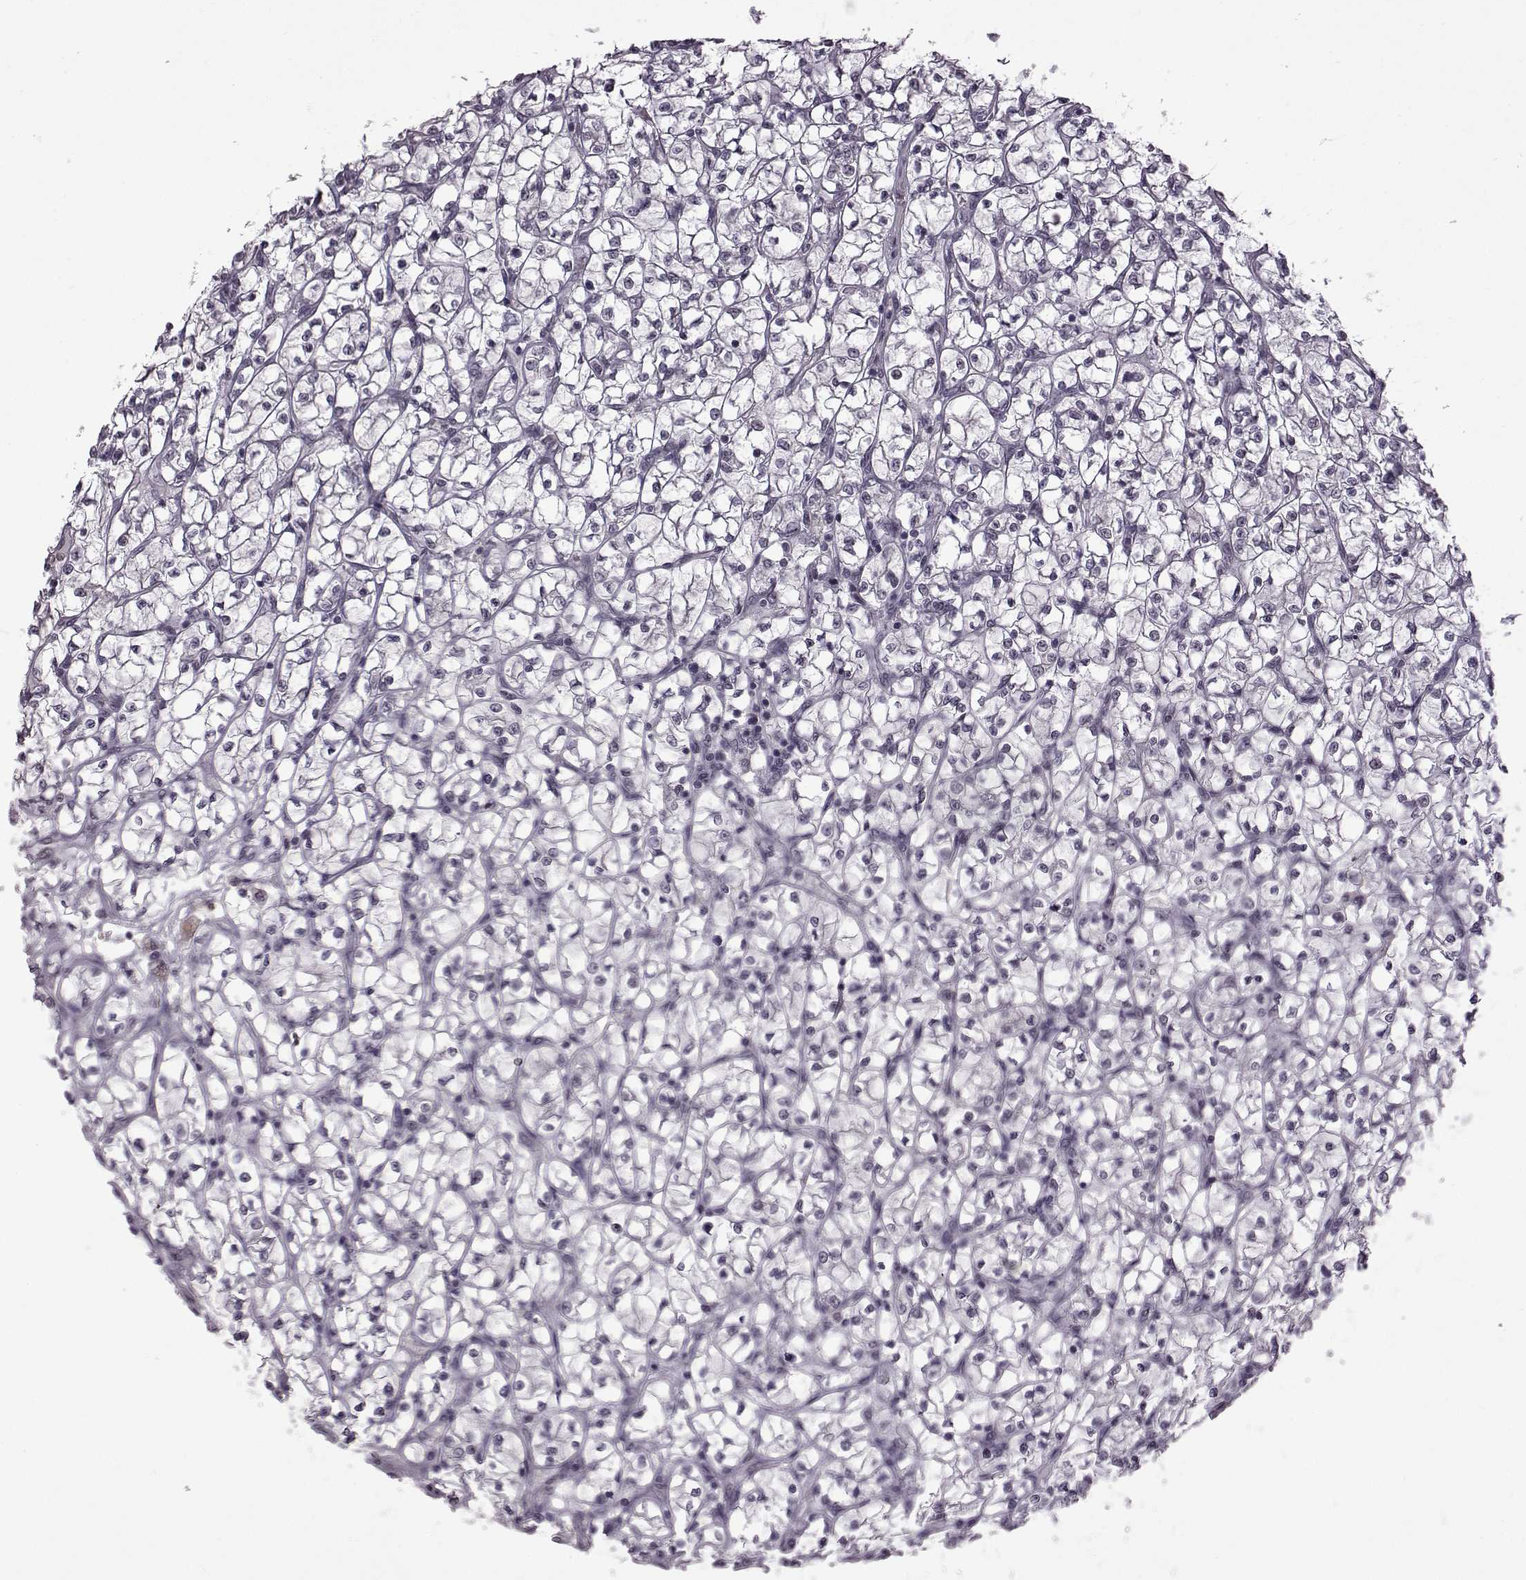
{"staining": {"intensity": "negative", "quantity": "none", "location": "none"}, "tissue": "renal cancer", "cell_type": "Tumor cells", "image_type": "cancer", "snomed": [{"axis": "morphology", "description": "Adenocarcinoma, NOS"}, {"axis": "topography", "description": "Kidney"}], "caption": "Renal cancer stained for a protein using immunohistochemistry (IHC) demonstrates no staining tumor cells.", "gene": "SYNPO2", "patient": {"sex": "female", "age": 64}}